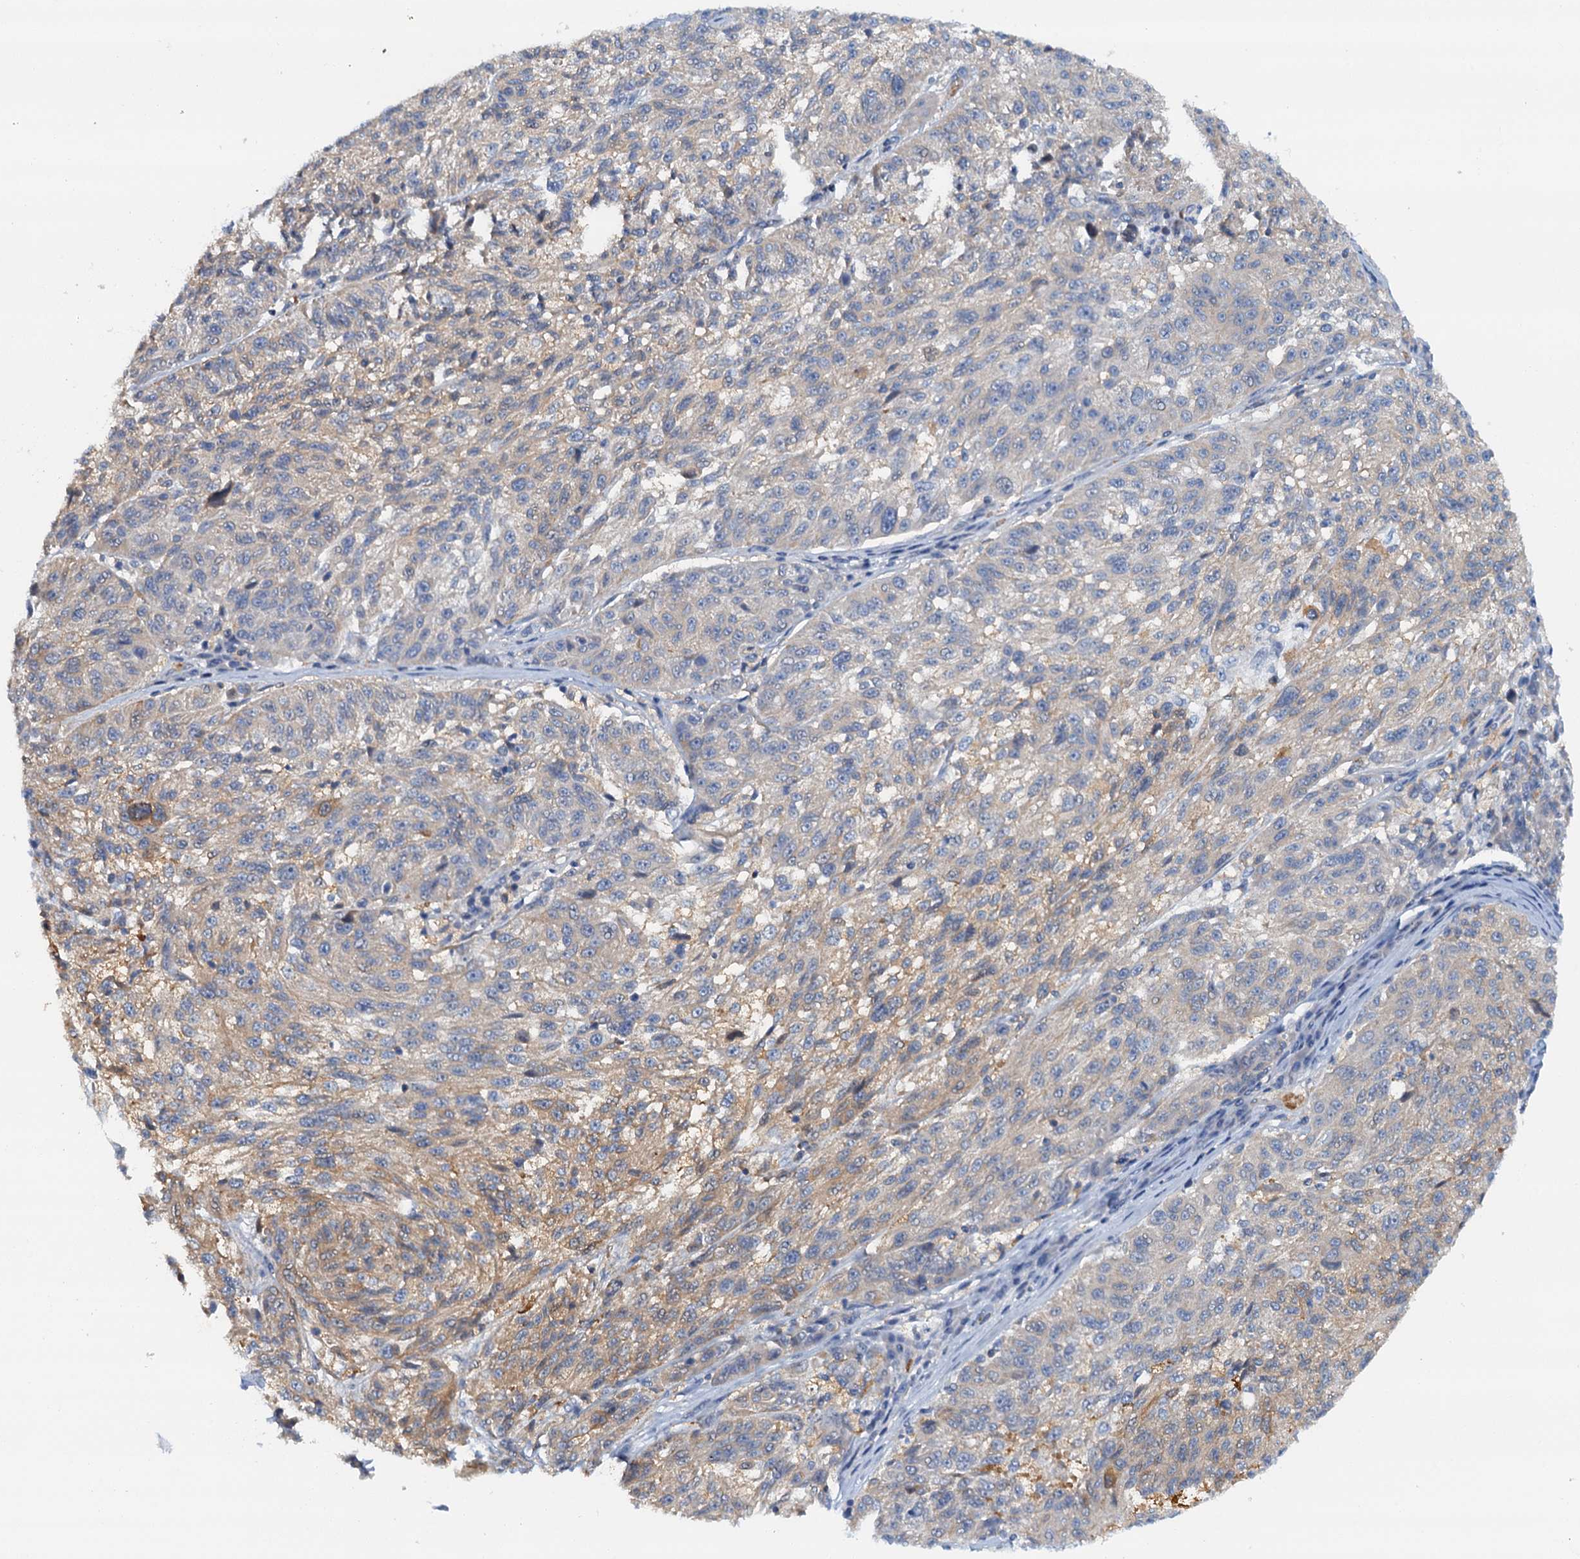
{"staining": {"intensity": "moderate", "quantity": "<25%", "location": "cytoplasmic/membranous"}, "tissue": "melanoma", "cell_type": "Tumor cells", "image_type": "cancer", "snomed": [{"axis": "morphology", "description": "Malignant melanoma, NOS"}, {"axis": "topography", "description": "Skin"}], "caption": "Tumor cells reveal low levels of moderate cytoplasmic/membranous expression in approximately <25% of cells in human malignant melanoma.", "gene": "ROGDI", "patient": {"sex": "male", "age": 53}}